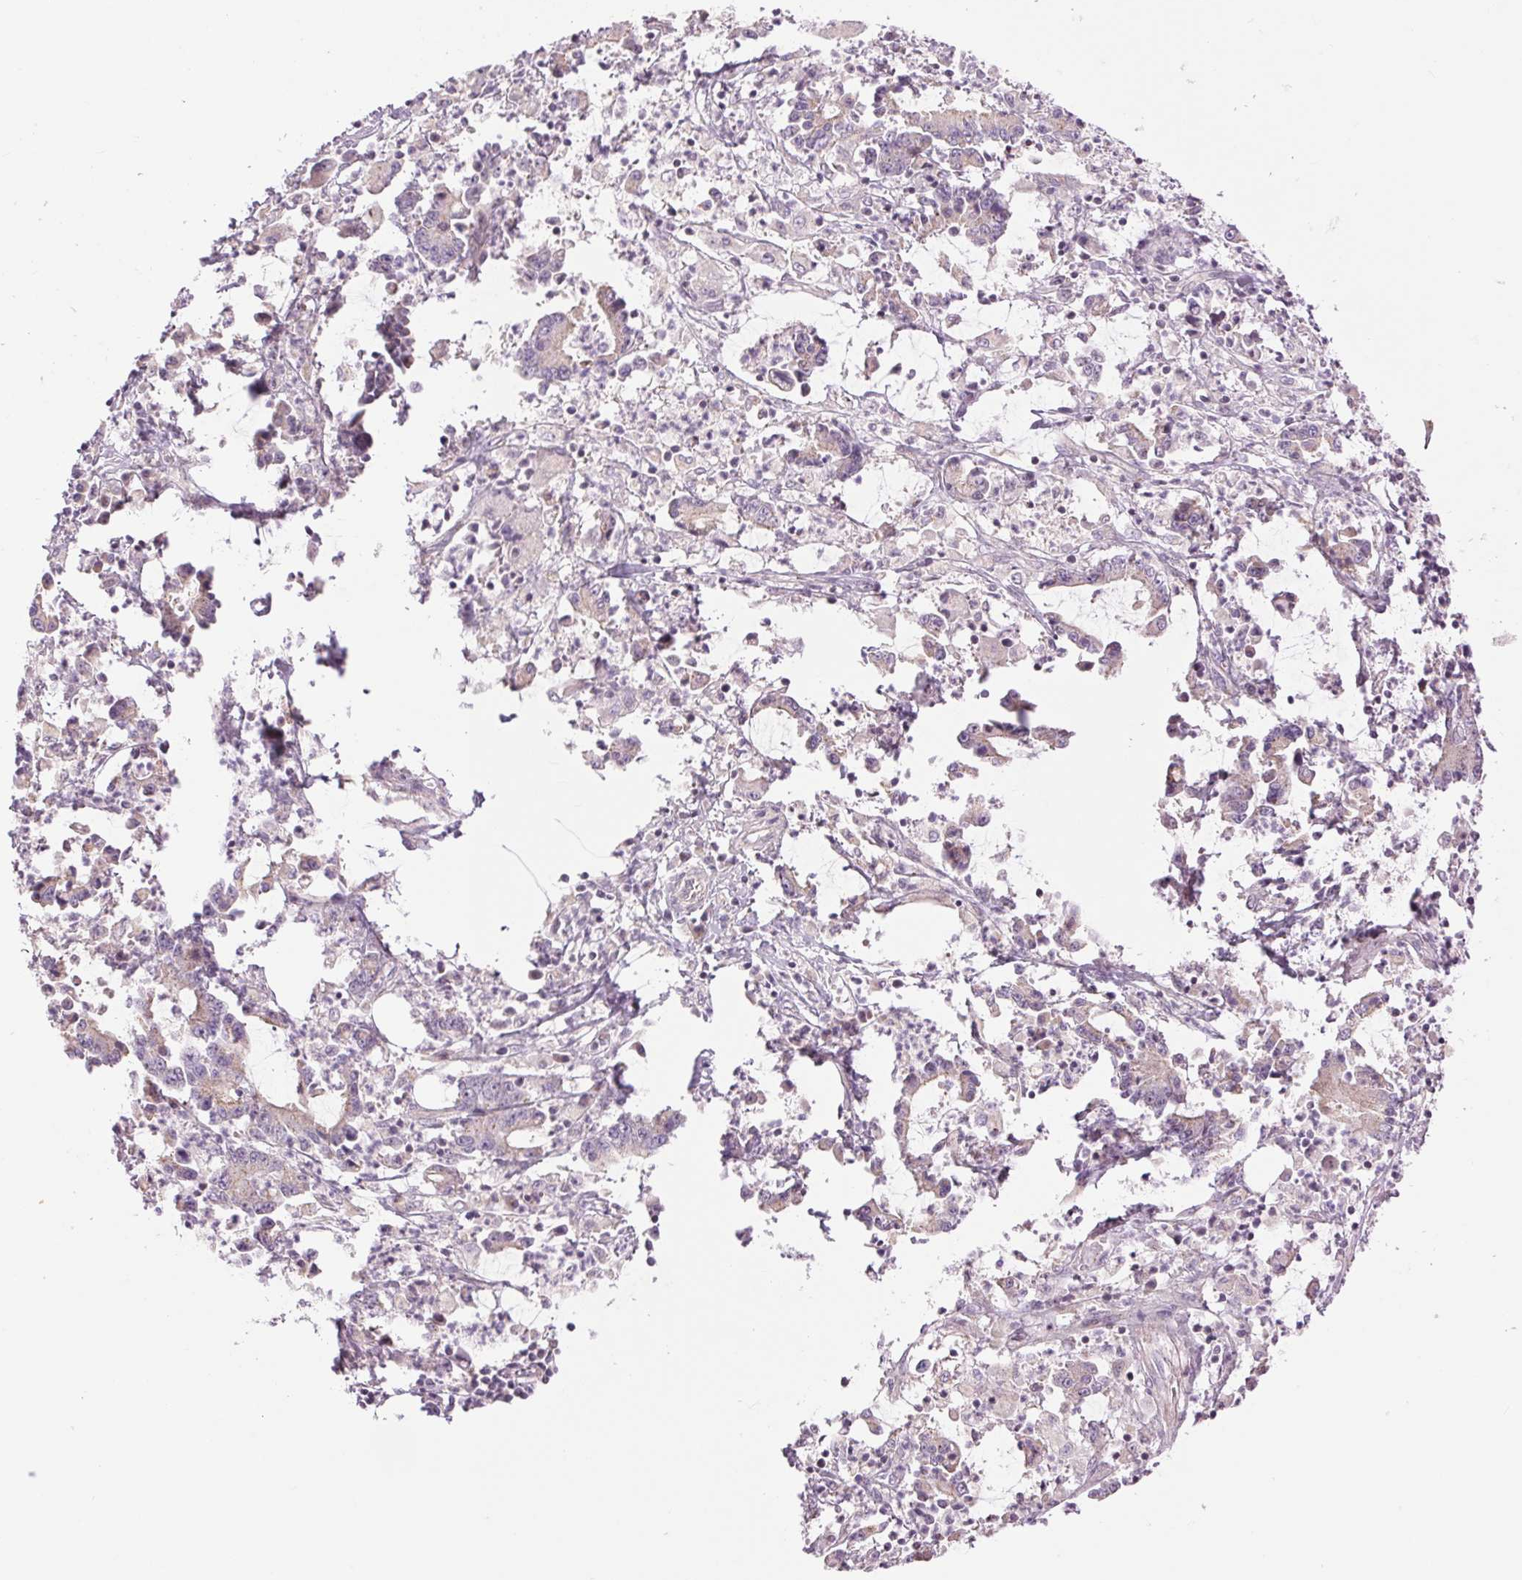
{"staining": {"intensity": "negative", "quantity": "none", "location": "none"}, "tissue": "stomach cancer", "cell_type": "Tumor cells", "image_type": "cancer", "snomed": [{"axis": "morphology", "description": "Adenocarcinoma, NOS"}, {"axis": "topography", "description": "Stomach, upper"}], "caption": "Adenocarcinoma (stomach) was stained to show a protein in brown. There is no significant positivity in tumor cells. Brightfield microscopy of immunohistochemistry (IHC) stained with DAB (brown) and hematoxylin (blue), captured at high magnification.", "gene": "CTNNA3", "patient": {"sex": "male", "age": 68}}